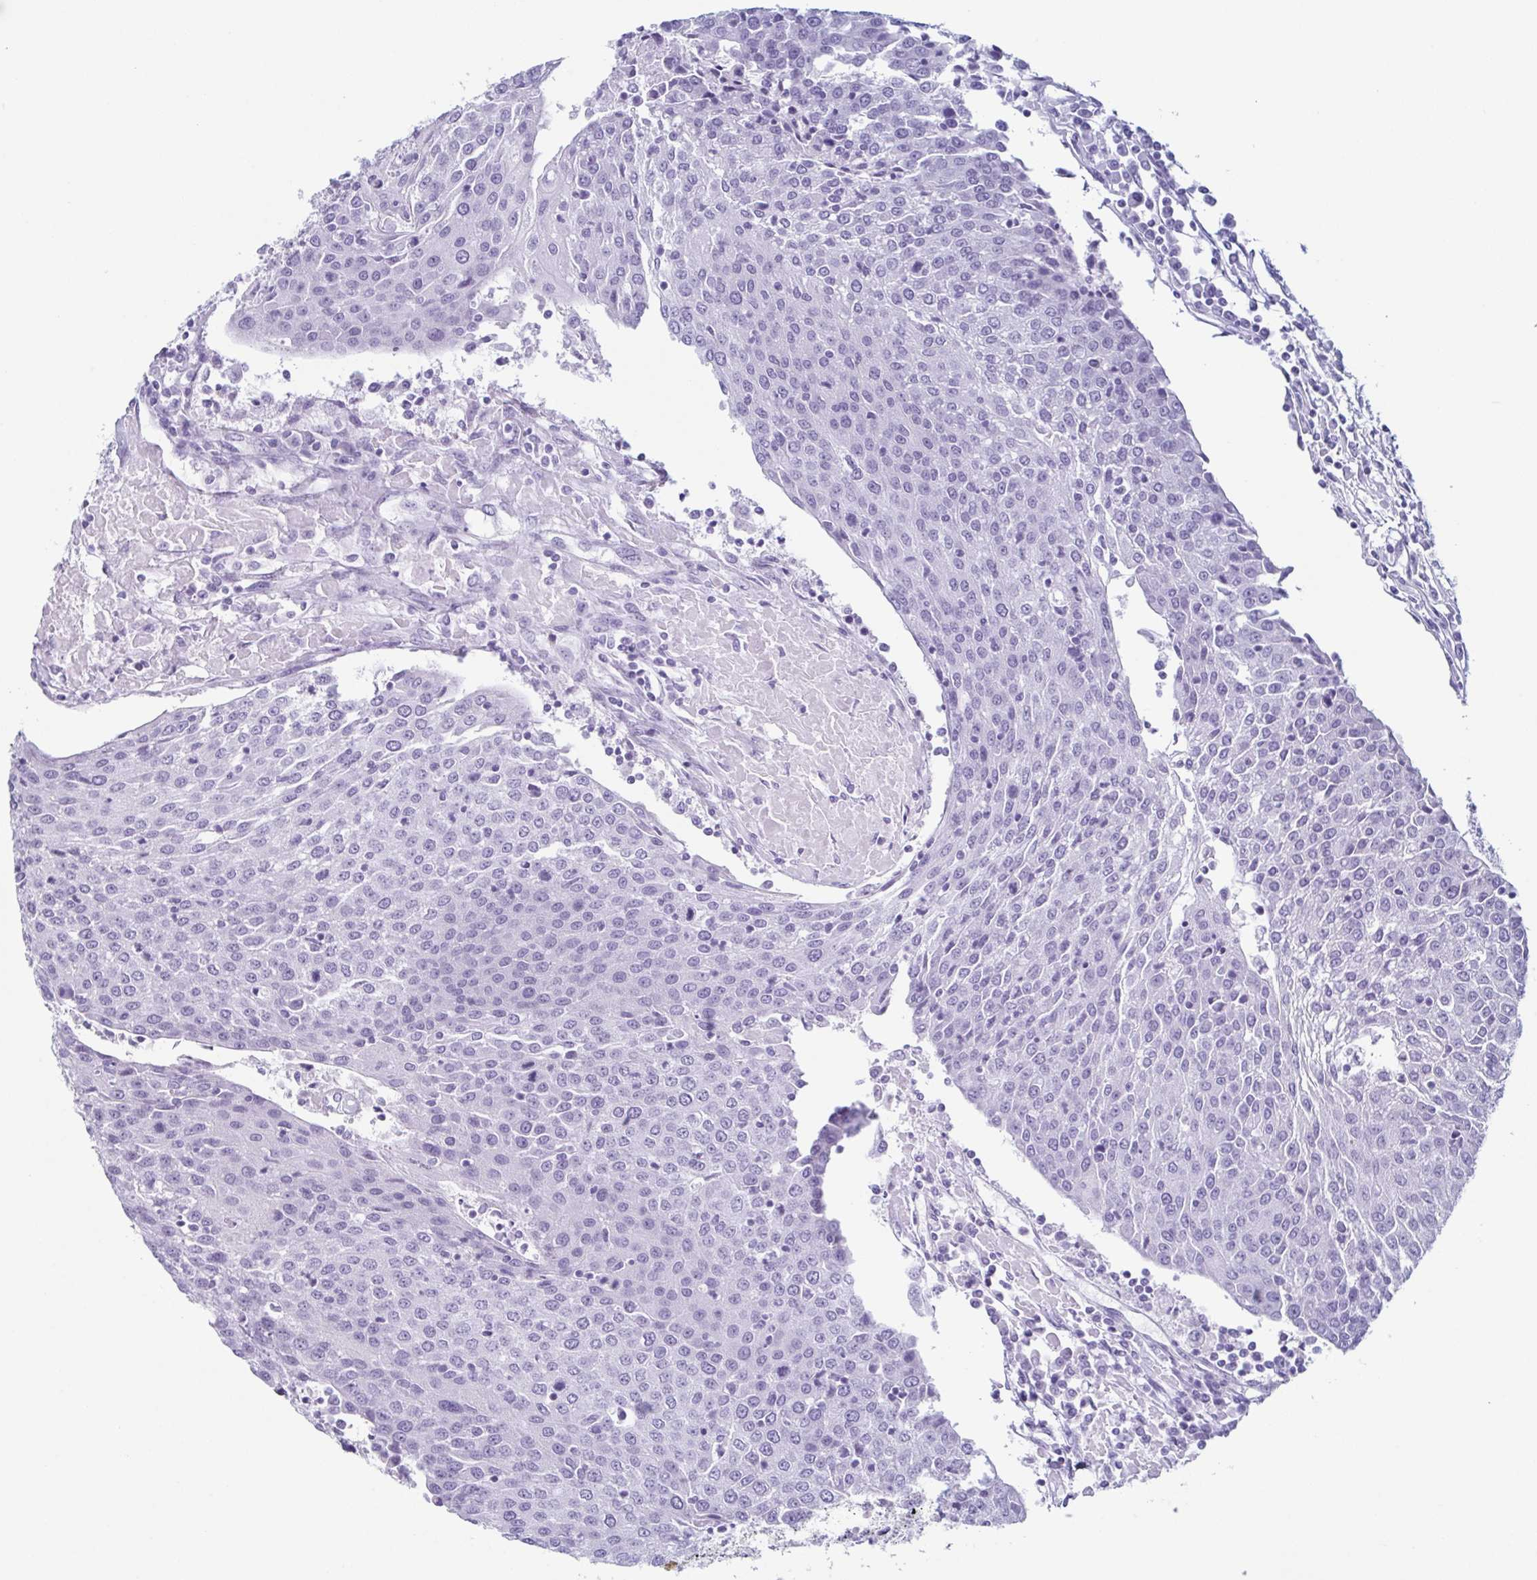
{"staining": {"intensity": "negative", "quantity": "none", "location": "none"}, "tissue": "urothelial cancer", "cell_type": "Tumor cells", "image_type": "cancer", "snomed": [{"axis": "morphology", "description": "Urothelial carcinoma, High grade"}, {"axis": "topography", "description": "Urinary bladder"}], "caption": "The immunohistochemistry (IHC) micrograph has no significant expression in tumor cells of high-grade urothelial carcinoma tissue.", "gene": "ENKUR", "patient": {"sex": "female", "age": 85}}